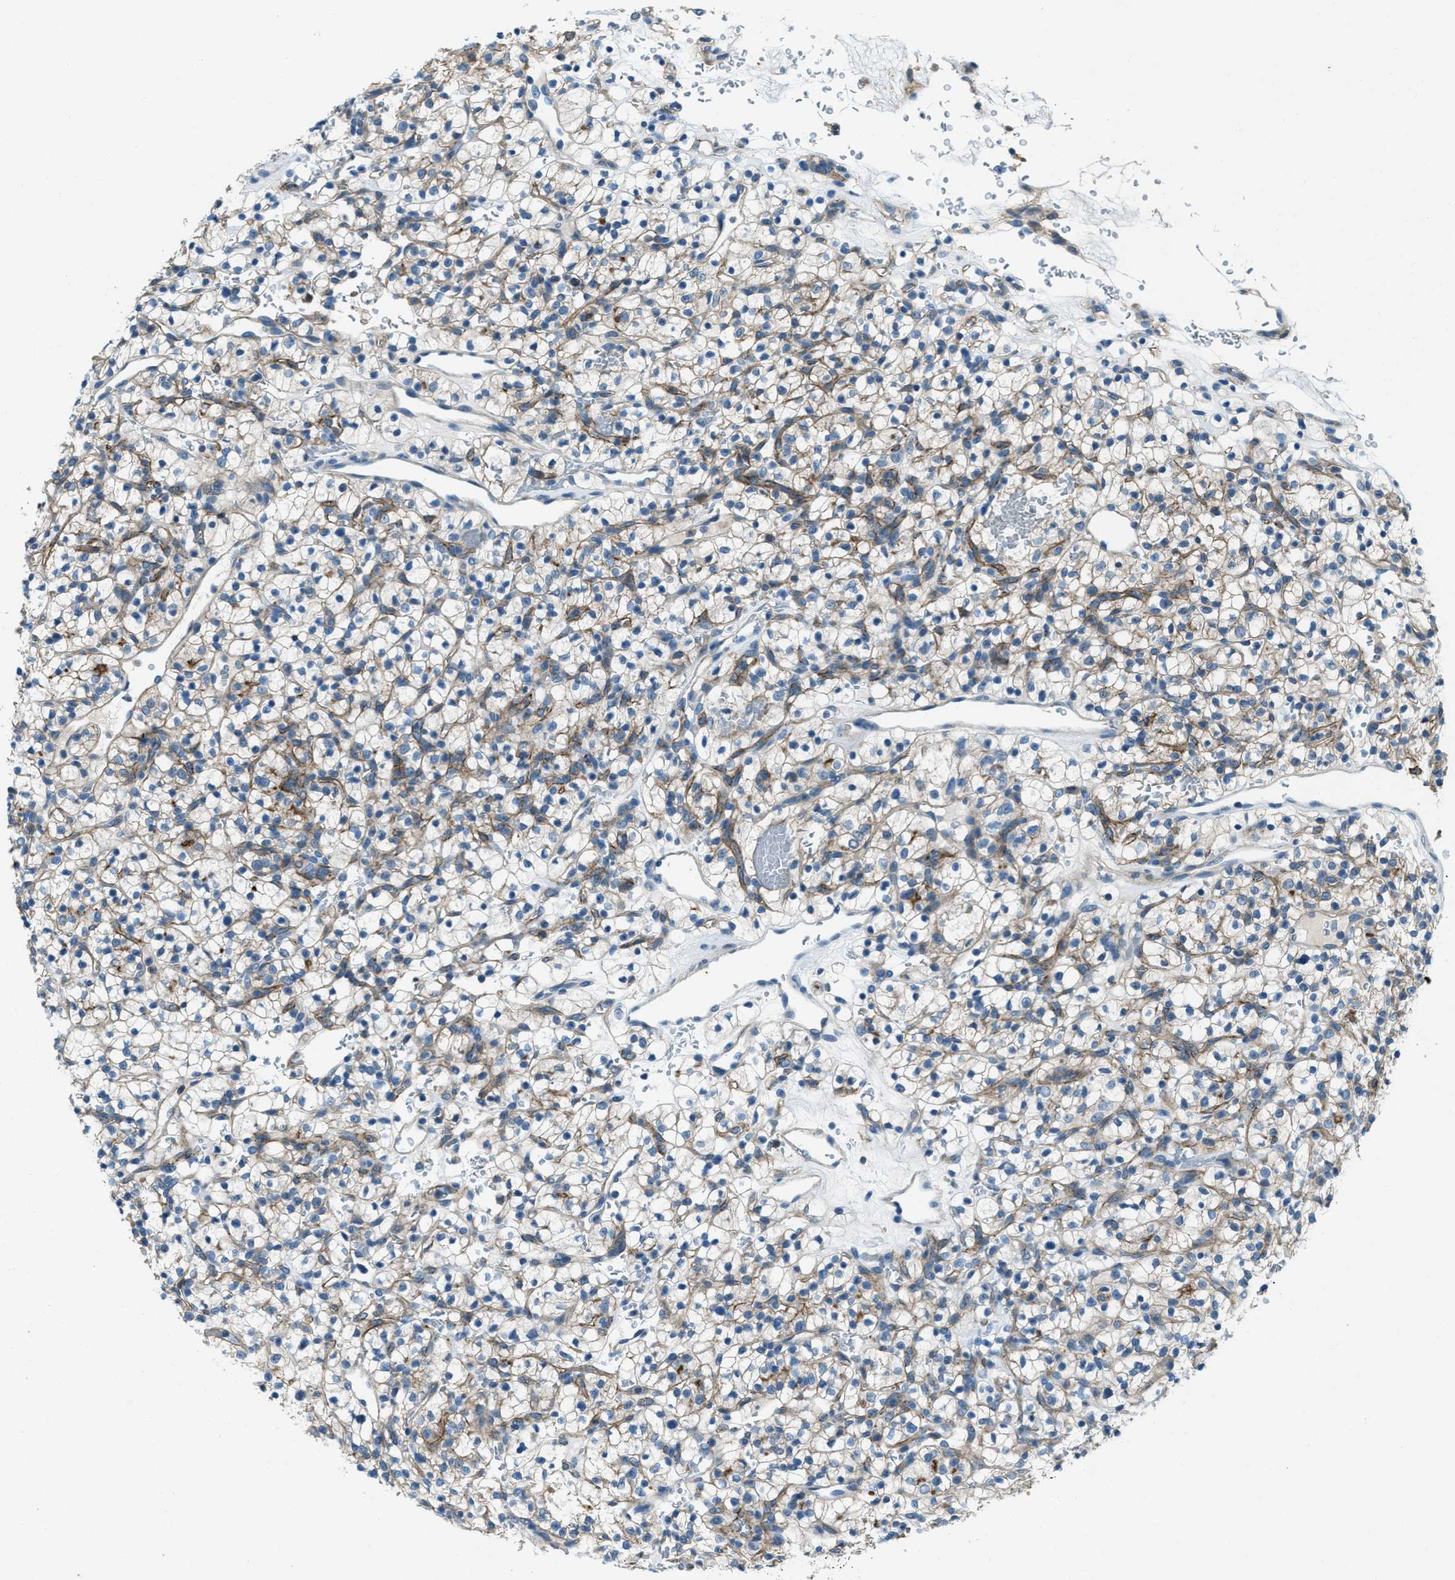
{"staining": {"intensity": "weak", "quantity": "25%-75%", "location": "cytoplasmic/membranous"}, "tissue": "renal cancer", "cell_type": "Tumor cells", "image_type": "cancer", "snomed": [{"axis": "morphology", "description": "Adenocarcinoma, NOS"}, {"axis": "topography", "description": "Kidney"}], "caption": "Immunohistochemistry (IHC) image of human renal cancer (adenocarcinoma) stained for a protein (brown), which demonstrates low levels of weak cytoplasmic/membranous staining in approximately 25%-75% of tumor cells.", "gene": "SVIL", "patient": {"sex": "female", "age": 57}}